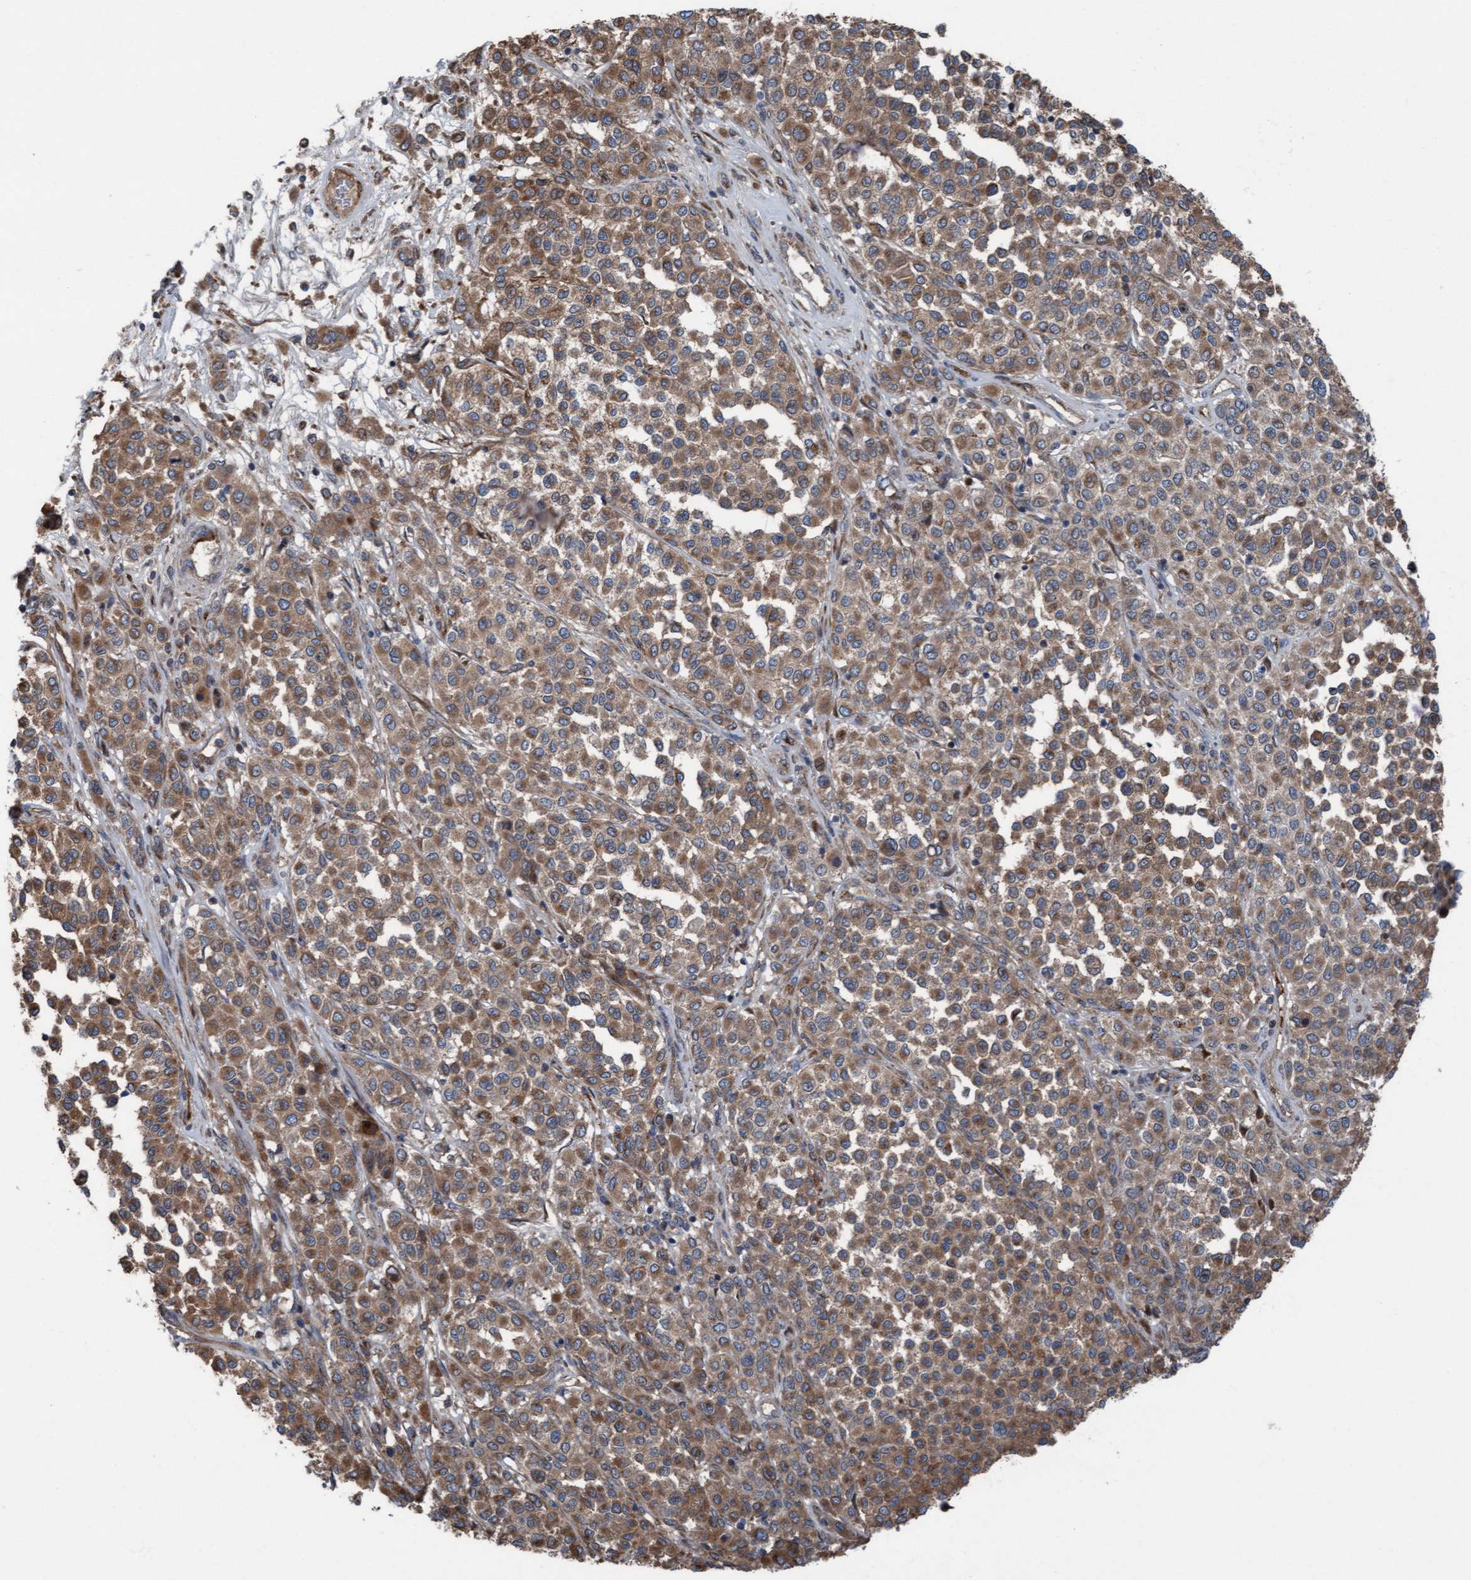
{"staining": {"intensity": "moderate", "quantity": ">75%", "location": "cytoplasmic/membranous"}, "tissue": "melanoma", "cell_type": "Tumor cells", "image_type": "cancer", "snomed": [{"axis": "morphology", "description": "Malignant melanoma, Metastatic site"}, {"axis": "topography", "description": "Pancreas"}], "caption": "IHC image of neoplastic tissue: human malignant melanoma (metastatic site) stained using IHC demonstrates medium levels of moderate protein expression localized specifically in the cytoplasmic/membranous of tumor cells, appearing as a cytoplasmic/membranous brown color.", "gene": "KLHL26", "patient": {"sex": "female", "age": 30}}